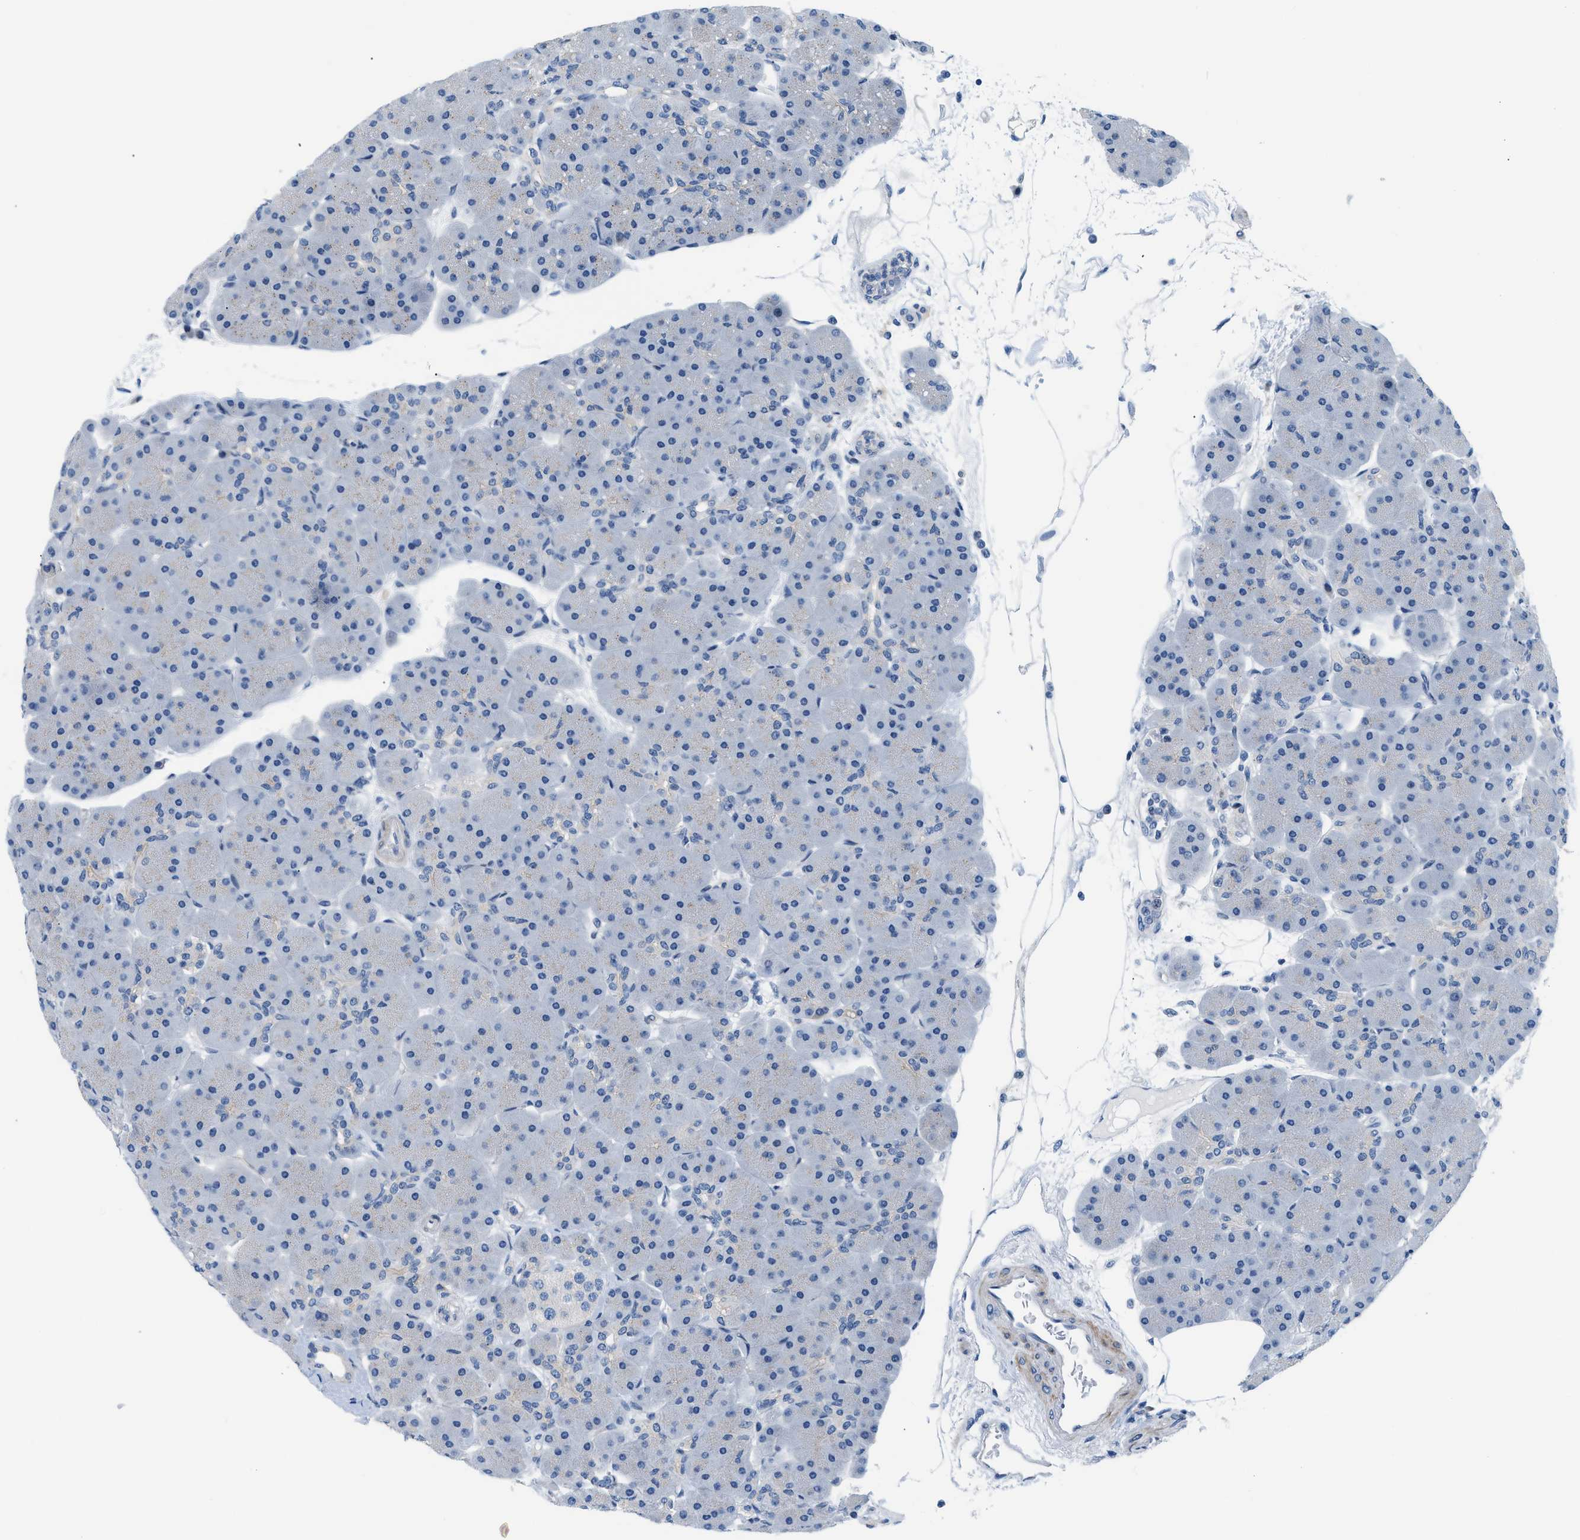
{"staining": {"intensity": "weak", "quantity": "<25%", "location": "cytoplasmic/membranous"}, "tissue": "pancreas", "cell_type": "Exocrine glandular cells", "image_type": "normal", "snomed": [{"axis": "morphology", "description": "Normal tissue, NOS"}, {"axis": "topography", "description": "Pancreas"}], "caption": "The immunohistochemistry (IHC) image has no significant positivity in exocrine glandular cells of pancreas. (DAB (3,3'-diaminobenzidine) immunohistochemistry visualized using brightfield microscopy, high magnification).", "gene": "FDCSP", "patient": {"sex": "male", "age": 66}}